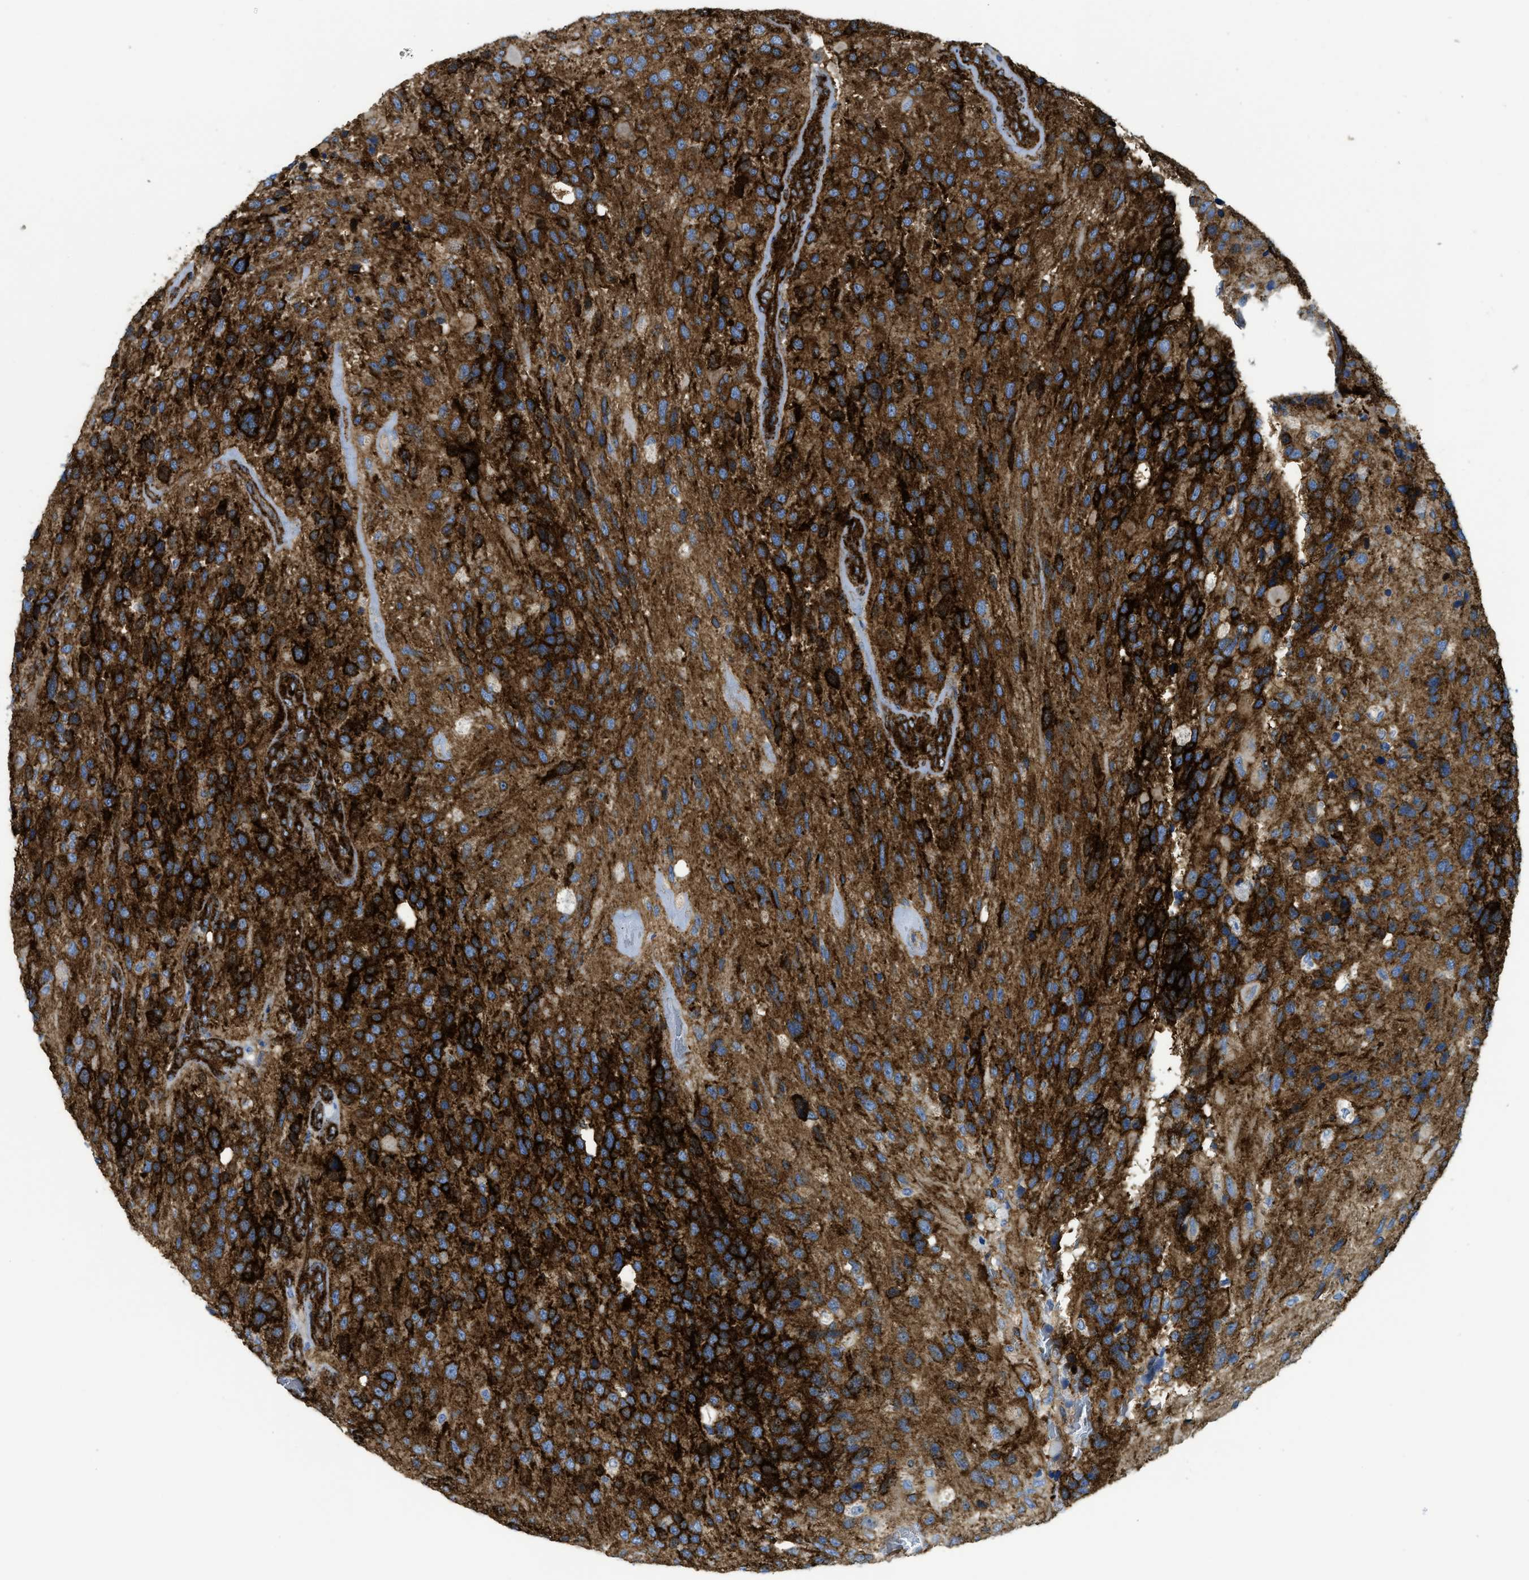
{"staining": {"intensity": "strong", "quantity": ">75%", "location": "cytoplasmic/membranous"}, "tissue": "glioma", "cell_type": "Tumor cells", "image_type": "cancer", "snomed": [{"axis": "morphology", "description": "Glioma, malignant, High grade"}, {"axis": "topography", "description": "Brain"}], "caption": "DAB (3,3'-diaminobenzidine) immunohistochemical staining of human glioma displays strong cytoplasmic/membranous protein expression in approximately >75% of tumor cells.", "gene": "HIP1", "patient": {"sex": "female", "age": 58}}